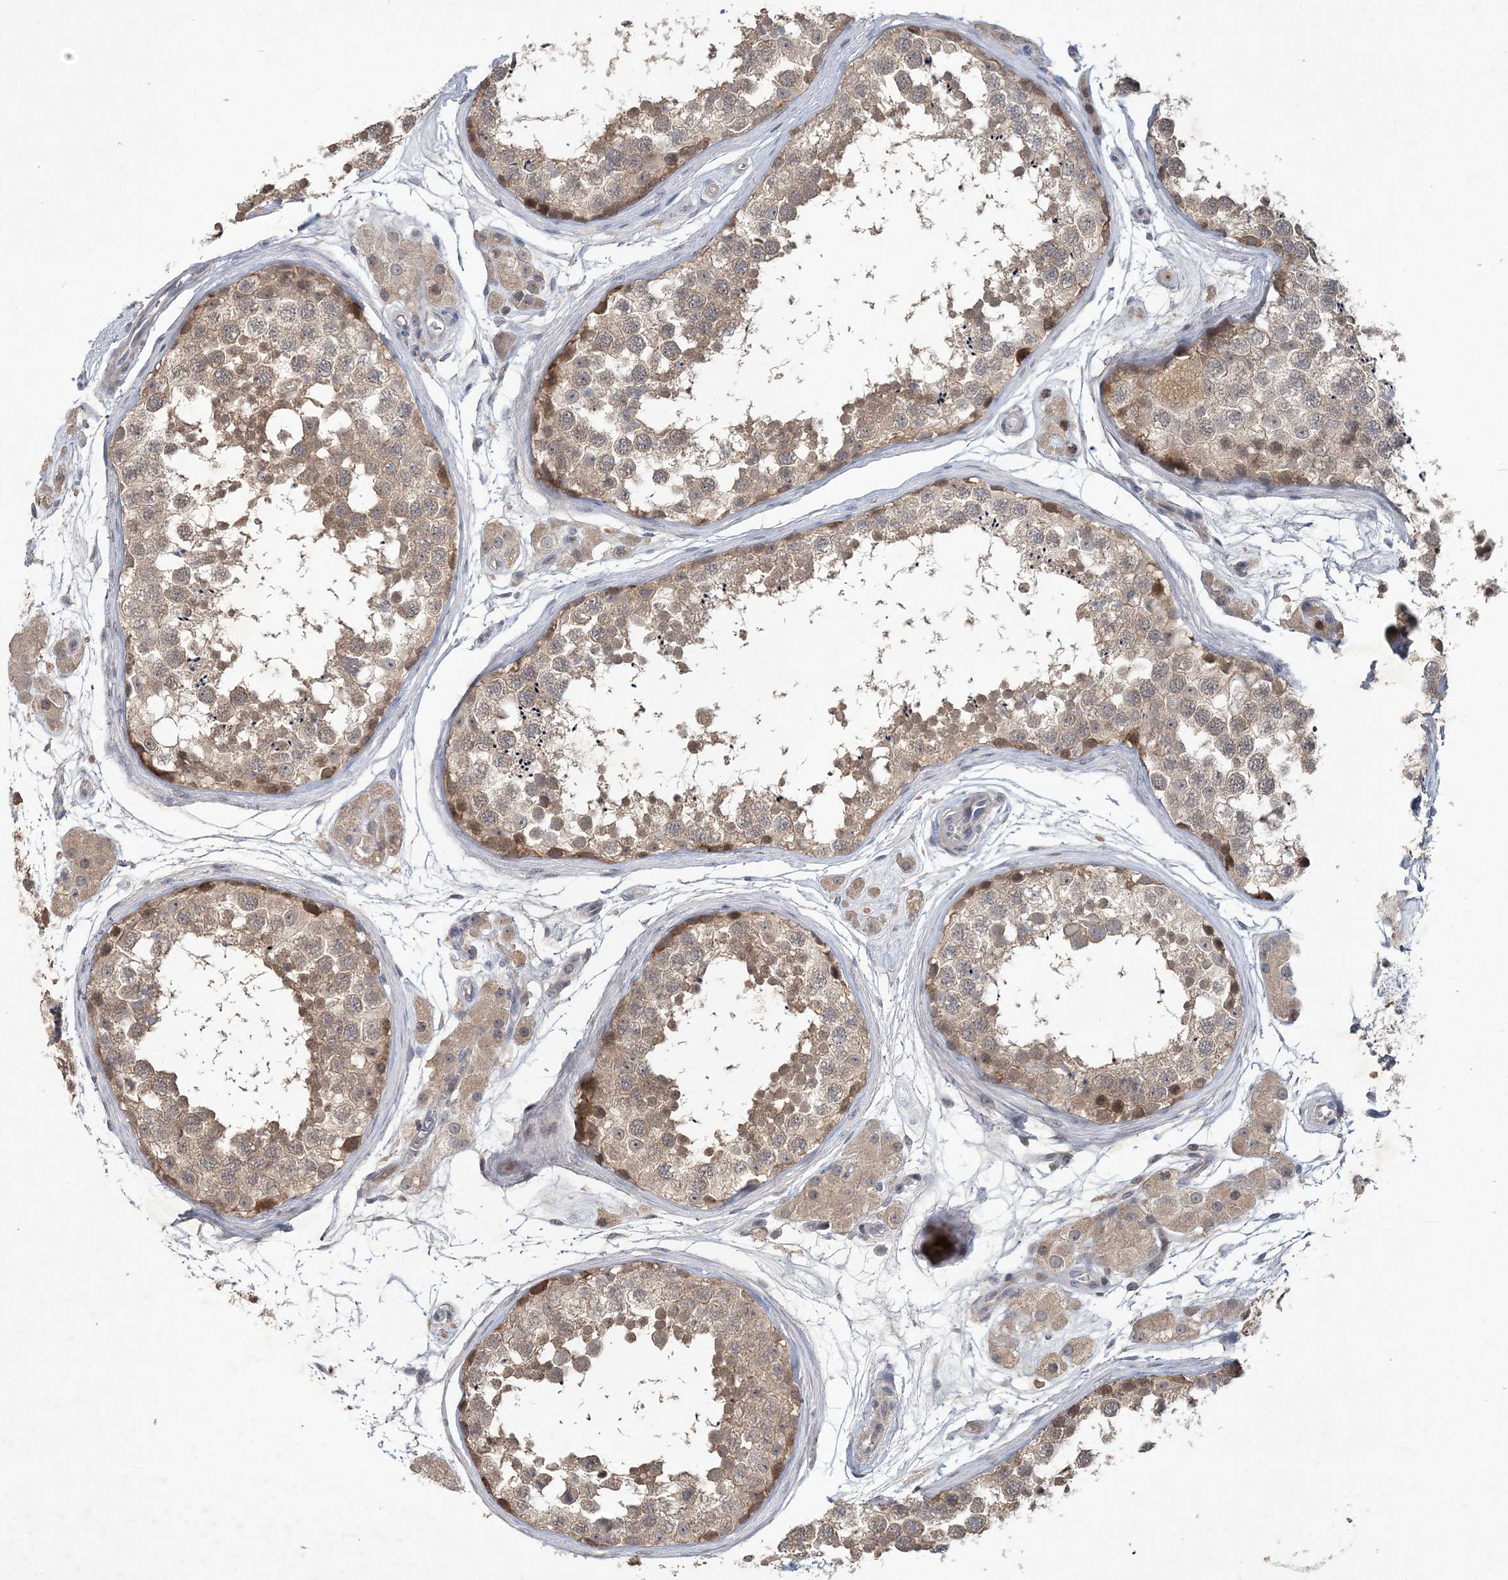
{"staining": {"intensity": "moderate", "quantity": "25%-75%", "location": "cytoplasmic/membranous"}, "tissue": "testis", "cell_type": "Cells in seminiferous ducts", "image_type": "normal", "snomed": [{"axis": "morphology", "description": "Normal tissue, NOS"}, {"axis": "topography", "description": "Testis"}], "caption": "High-magnification brightfield microscopy of benign testis stained with DAB (brown) and counterstained with hematoxylin (blue). cells in seminiferous ducts exhibit moderate cytoplasmic/membranous expression is present in about25%-75% of cells.", "gene": "RNF25", "patient": {"sex": "male", "age": 56}}